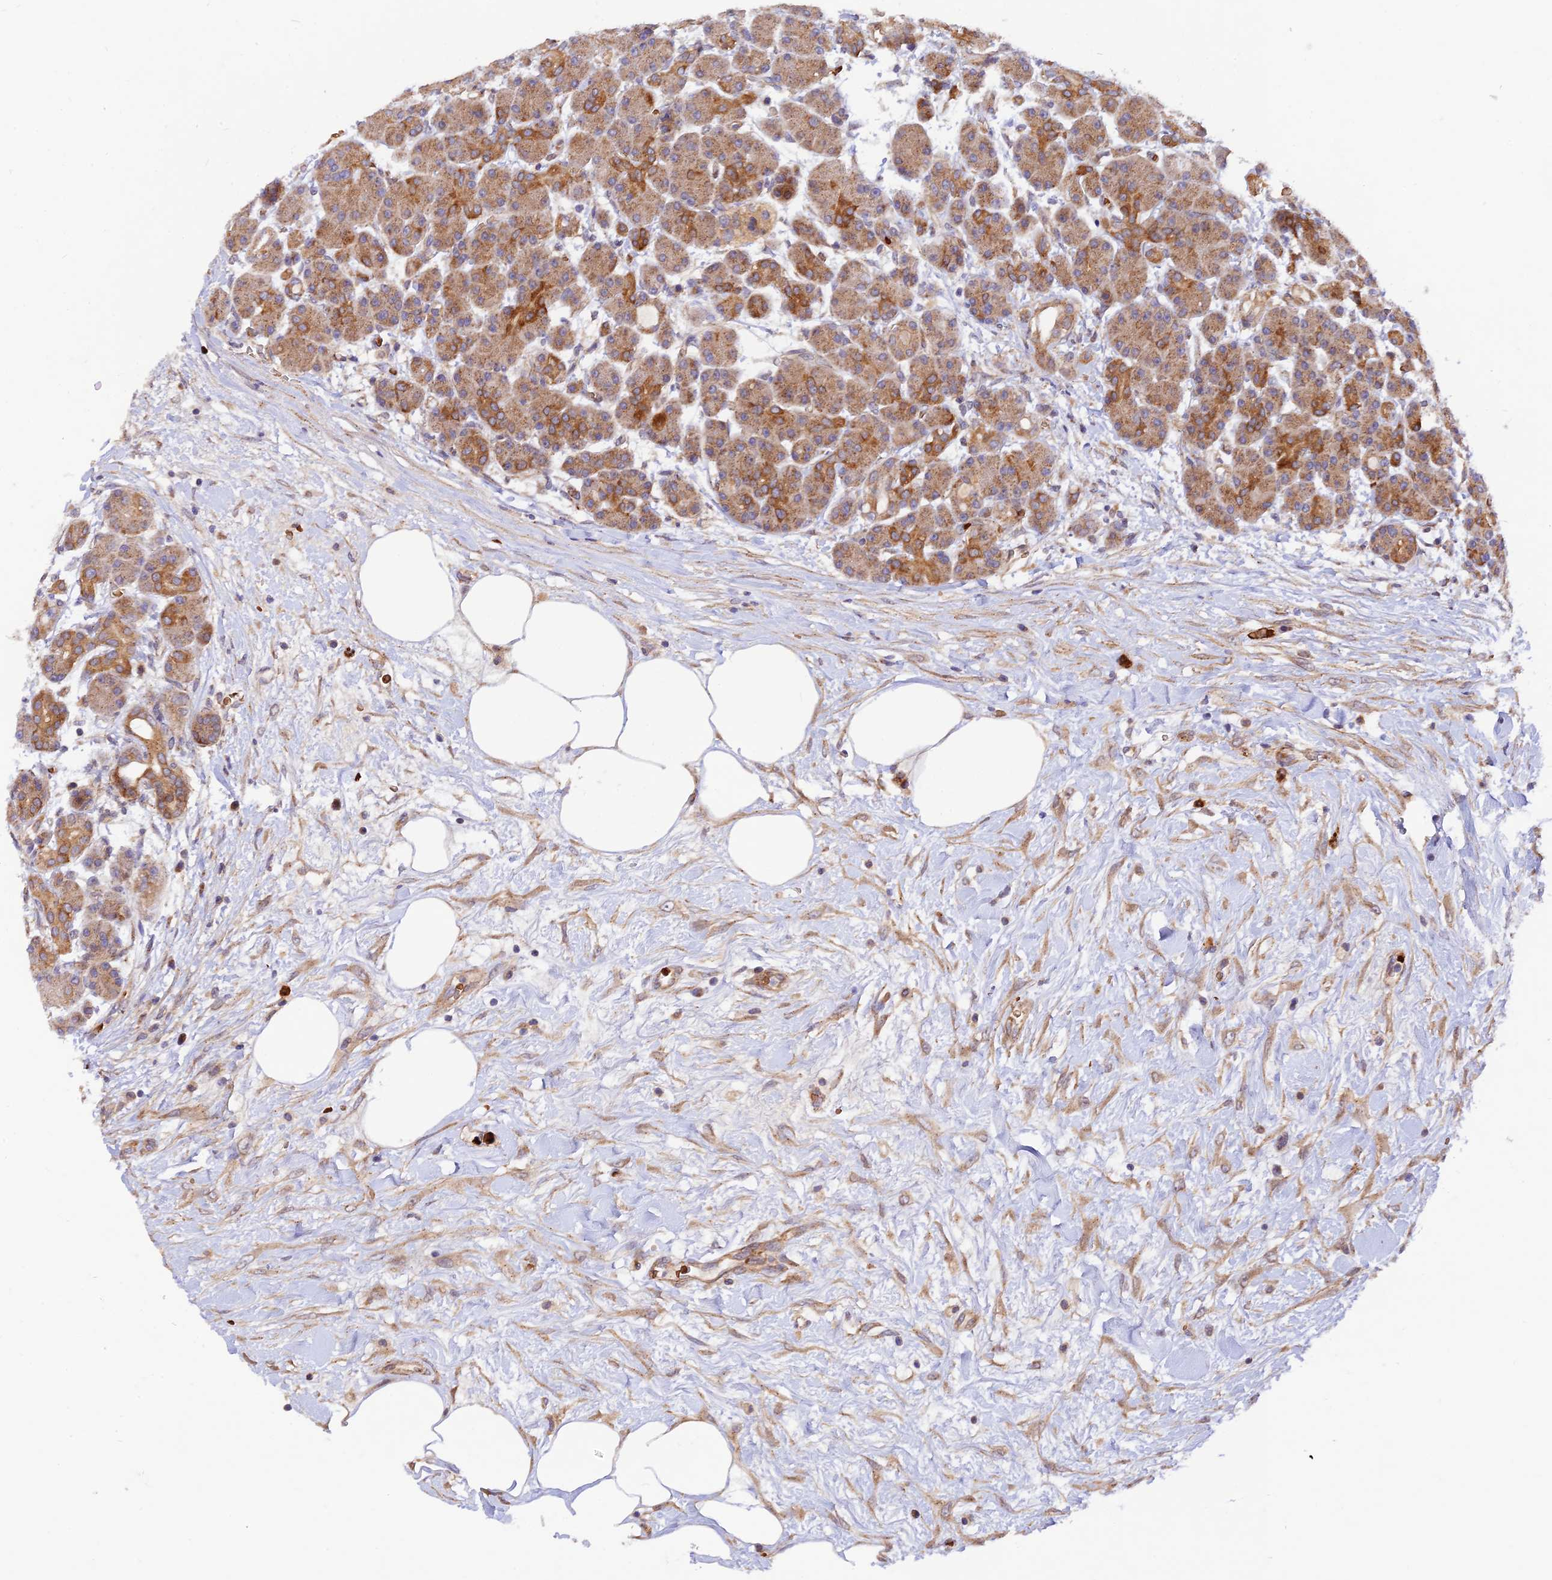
{"staining": {"intensity": "moderate", "quantity": ">75%", "location": "cytoplasmic/membranous"}, "tissue": "pancreas", "cell_type": "Exocrine glandular cells", "image_type": "normal", "snomed": [{"axis": "morphology", "description": "Normal tissue, NOS"}, {"axis": "topography", "description": "Pancreas"}], "caption": "This image exhibits IHC staining of unremarkable pancreas, with medium moderate cytoplasmic/membranous positivity in about >75% of exocrine glandular cells.", "gene": "WDFY4", "patient": {"sex": "male", "age": 63}}